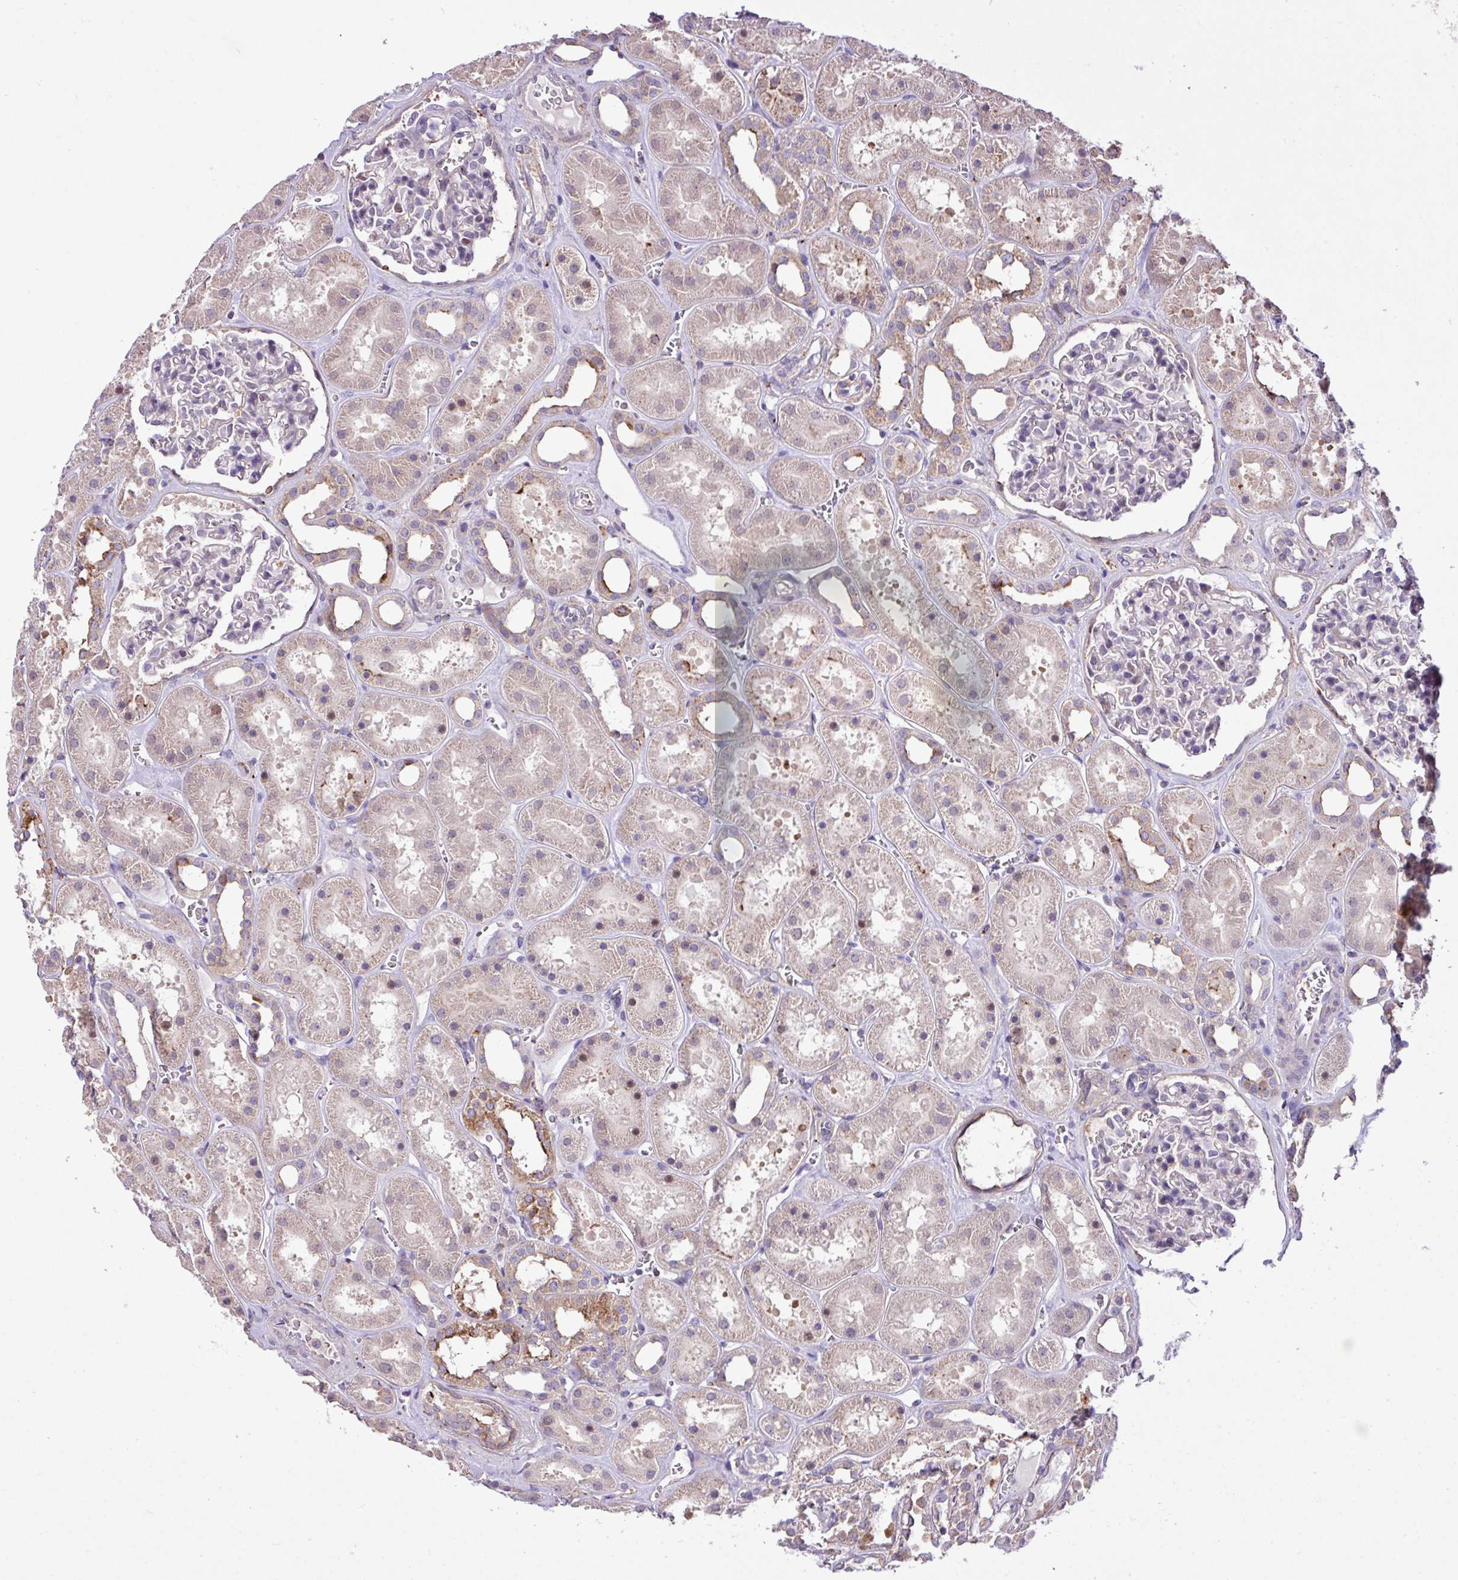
{"staining": {"intensity": "negative", "quantity": "none", "location": "none"}, "tissue": "kidney", "cell_type": "Cells in glomeruli", "image_type": "normal", "snomed": [{"axis": "morphology", "description": "Normal tissue, NOS"}, {"axis": "topography", "description": "Kidney"}], "caption": "IHC of benign human kidney exhibits no staining in cells in glomeruli.", "gene": "RPP25L", "patient": {"sex": "female", "age": 41}}